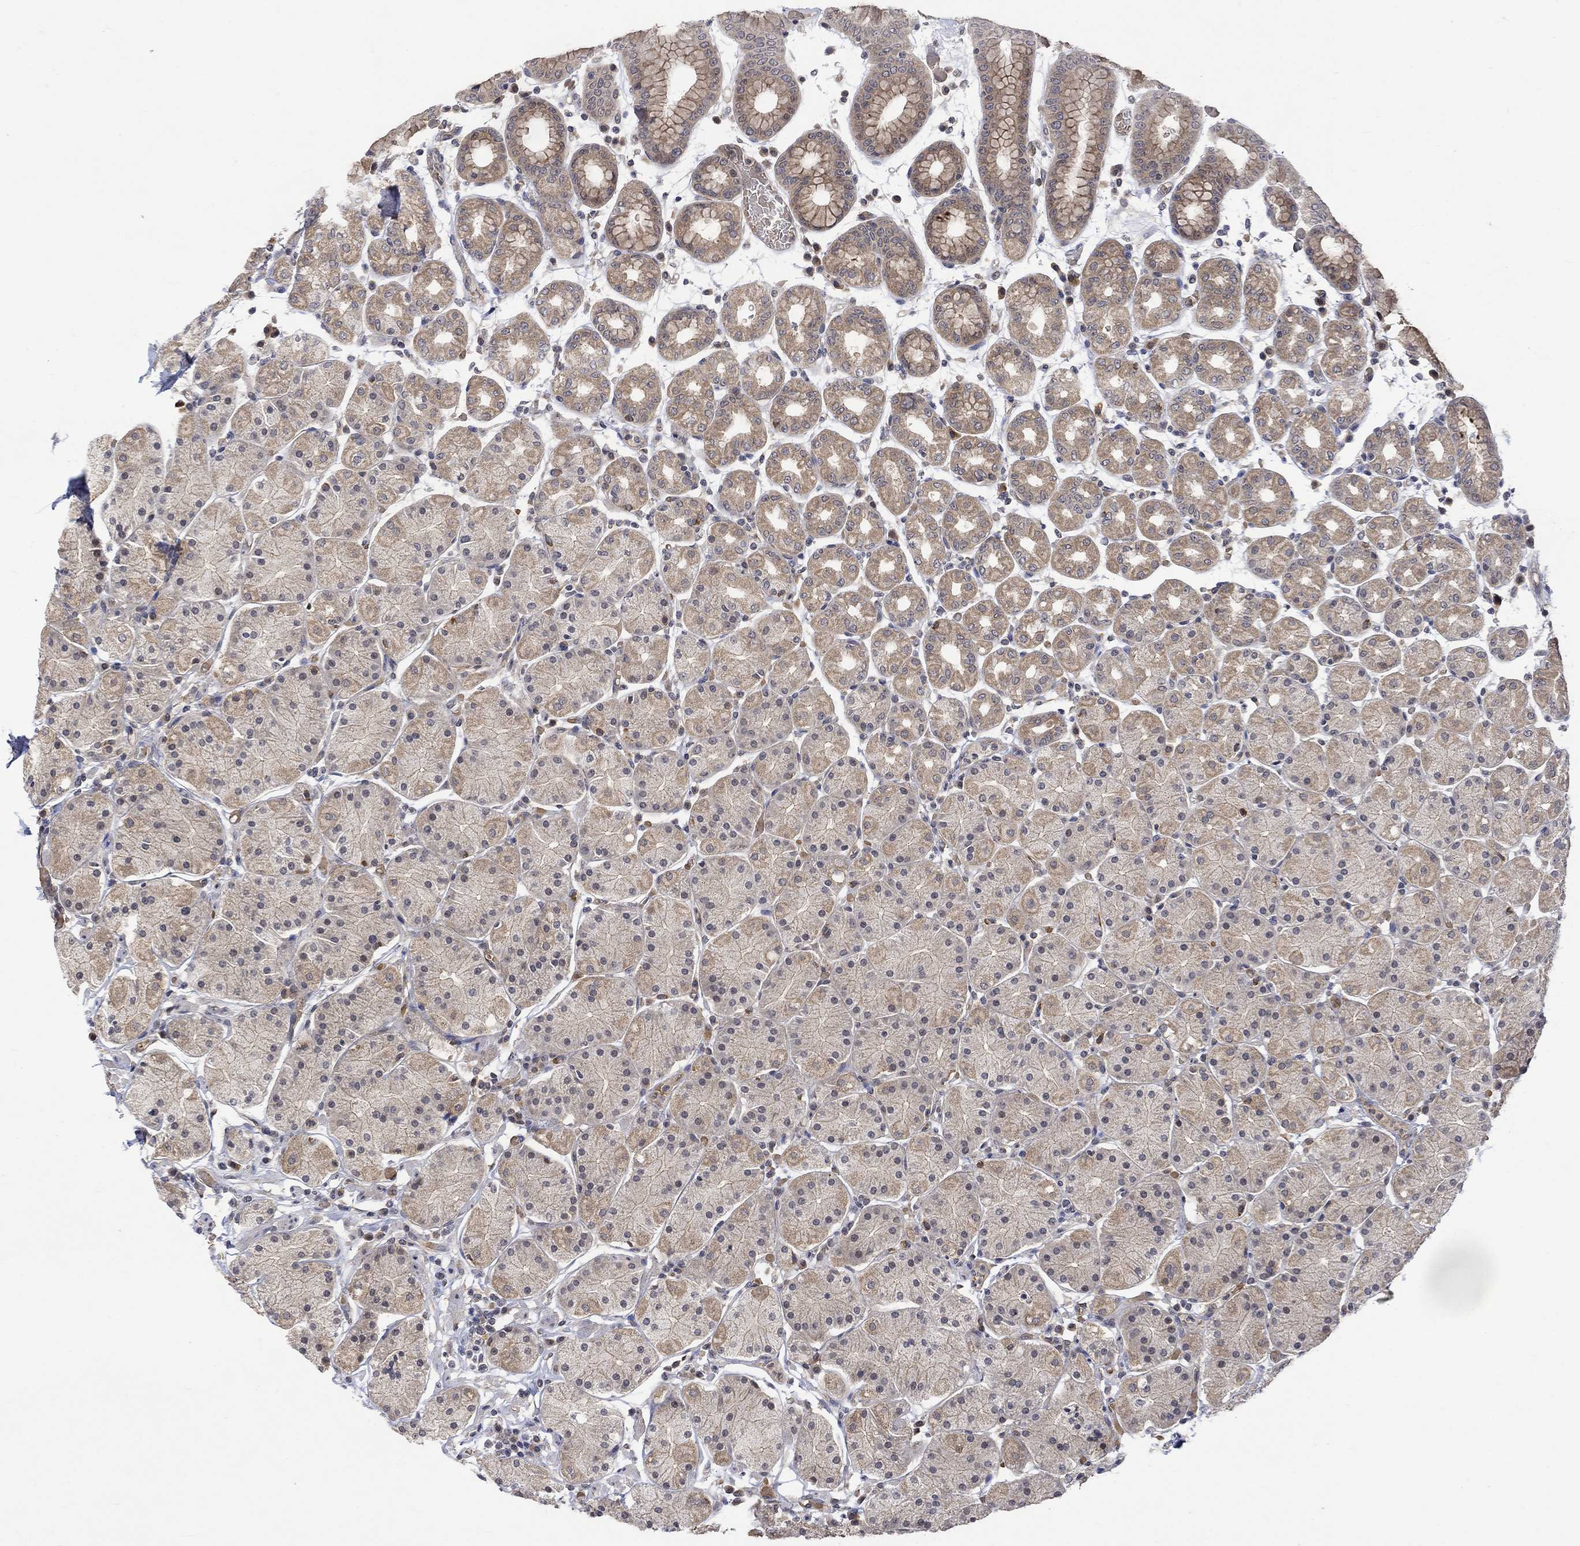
{"staining": {"intensity": "weak", "quantity": ">75%", "location": "cytoplasmic/membranous"}, "tissue": "stomach", "cell_type": "Glandular cells", "image_type": "normal", "snomed": [{"axis": "morphology", "description": "Normal tissue, NOS"}, {"axis": "topography", "description": "Stomach"}], "caption": "DAB (3,3'-diaminobenzidine) immunohistochemical staining of normal stomach displays weak cytoplasmic/membranous protein positivity in approximately >75% of glandular cells. (brown staining indicates protein expression, while blue staining denotes nuclei).", "gene": "GRIN2D", "patient": {"sex": "male", "age": 54}}